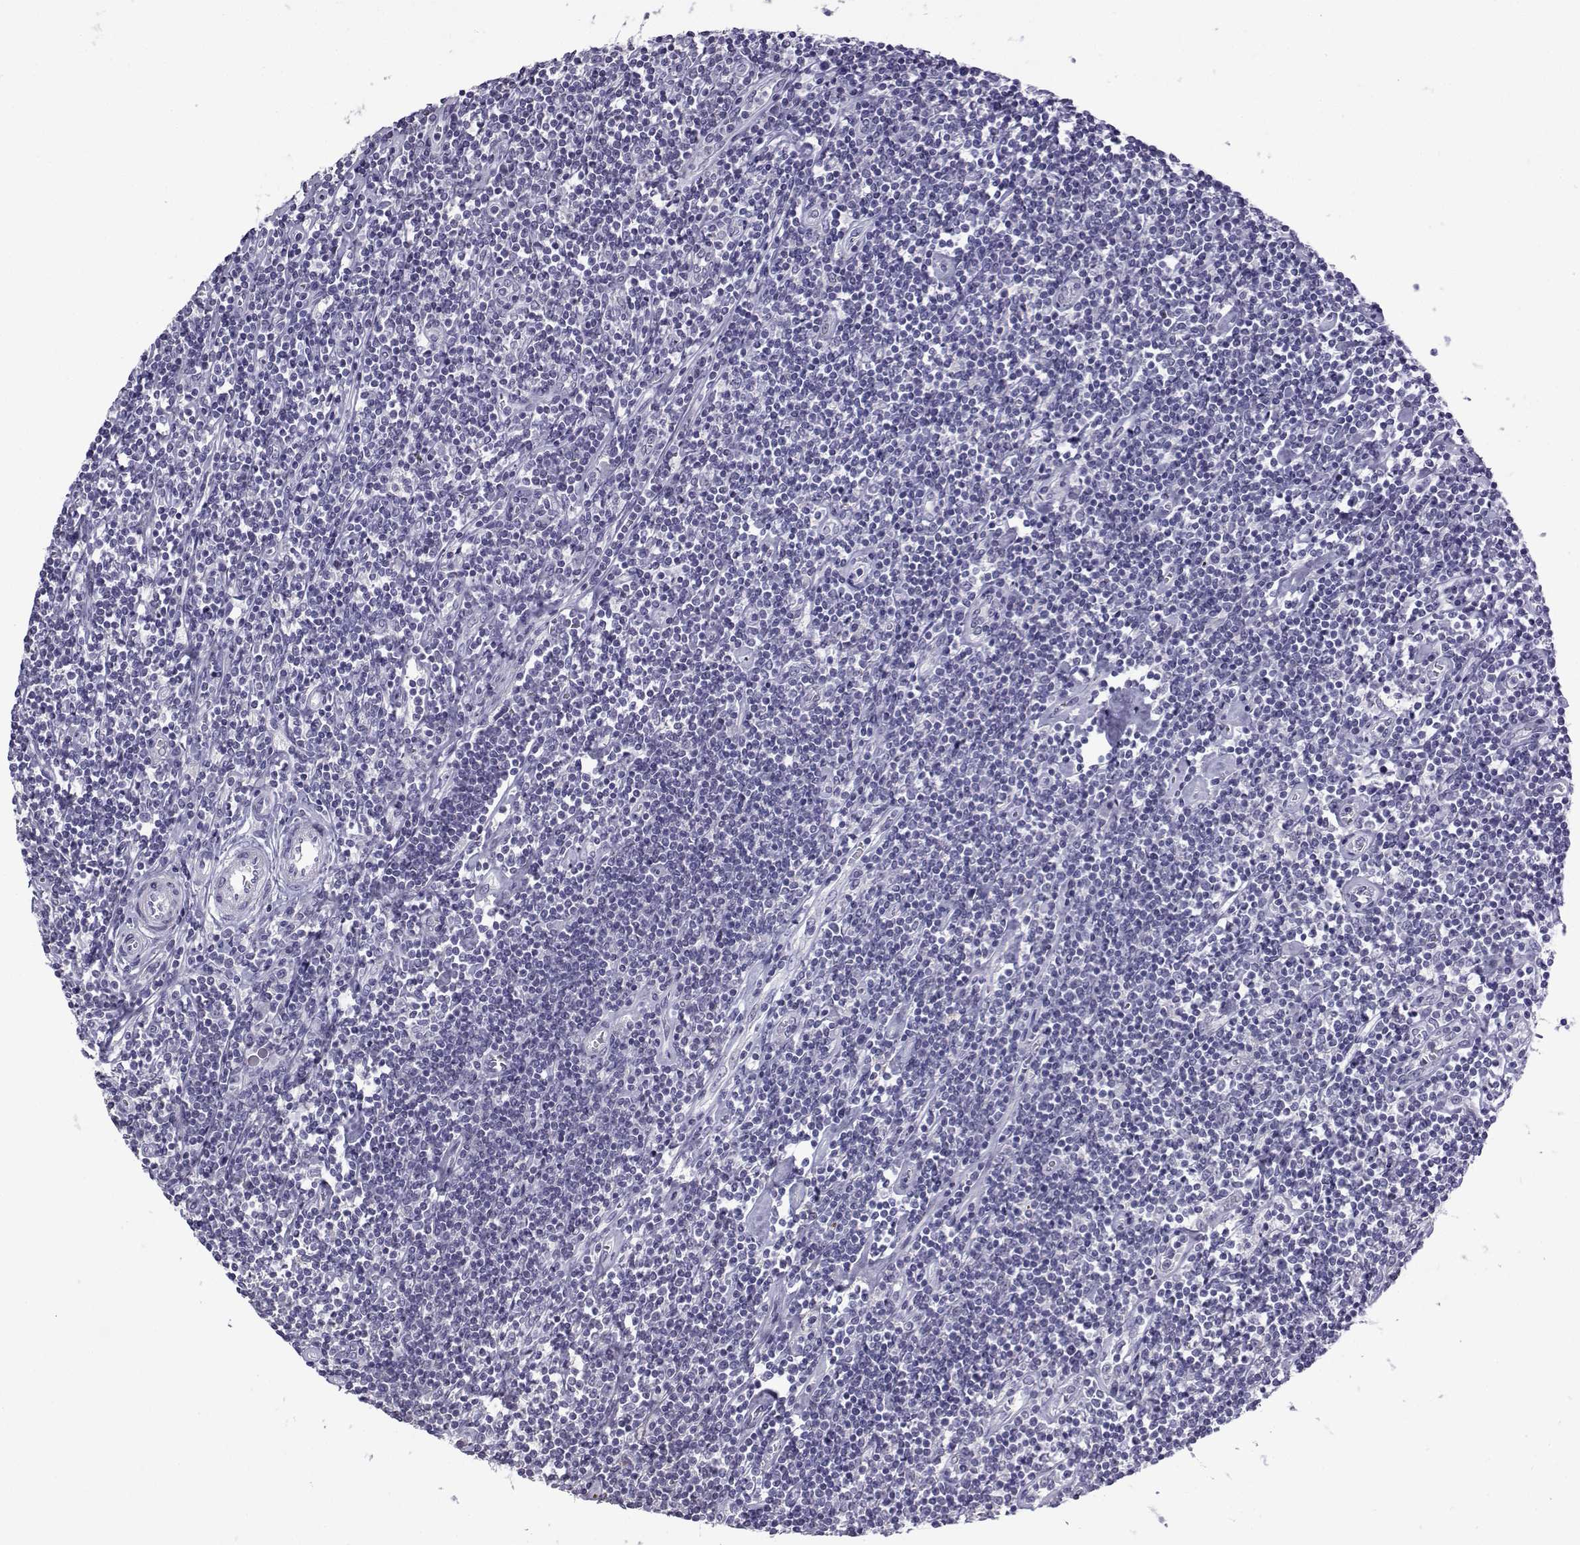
{"staining": {"intensity": "negative", "quantity": "none", "location": "none"}, "tissue": "lymphoma", "cell_type": "Tumor cells", "image_type": "cancer", "snomed": [{"axis": "morphology", "description": "Hodgkin's disease, NOS"}, {"axis": "topography", "description": "Lymph node"}], "caption": "Tumor cells show no significant staining in Hodgkin's disease. Brightfield microscopy of immunohistochemistry (IHC) stained with DAB (3,3'-diaminobenzidine) (brown) and hematoxylin (blue), captured at high magnification.", "gene": "CFAP70", "patient": {"sex": "male", "age": 40}}